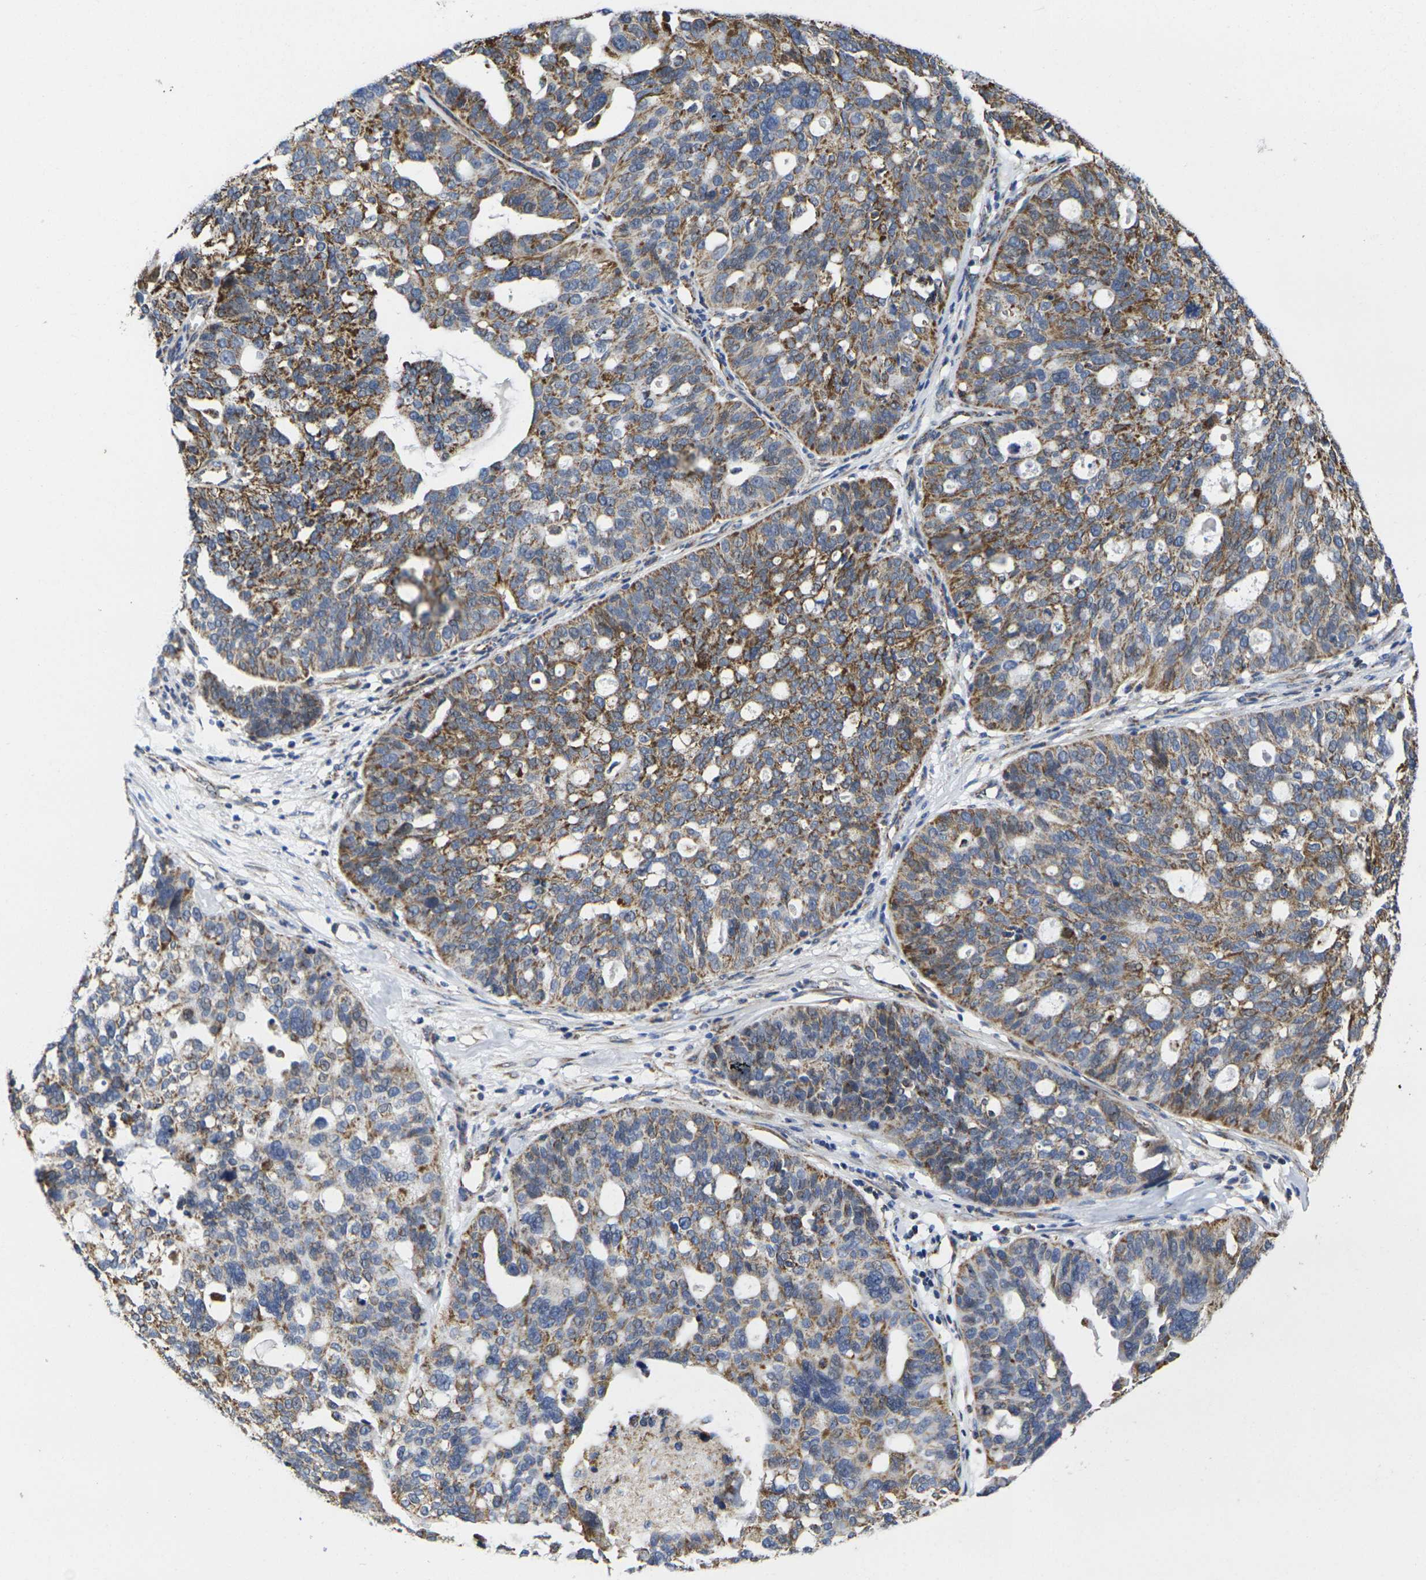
{"staining": {"intensity": "strong", "quantity": "25%-75%", "location": "cytoplasmic/membranous"}, "tissue": "ovarian cancer", "cell_type": "Tumor cells", "image_type": "cancer", "snomed": [{"axis": "morphology", "description": "Cystadenocarcinoma, serous, NOS"}, {"axis": "topography", "description": "Ovary"}], "caption": "Protein expression analysis of ovarian serous cystadenocarcinoma reveals strong cytoplasmic/membranous expression in about 25%-75% of tumor cells.", "gene": "P2RY11", "patient": {"sex": "female", "age": 59}}